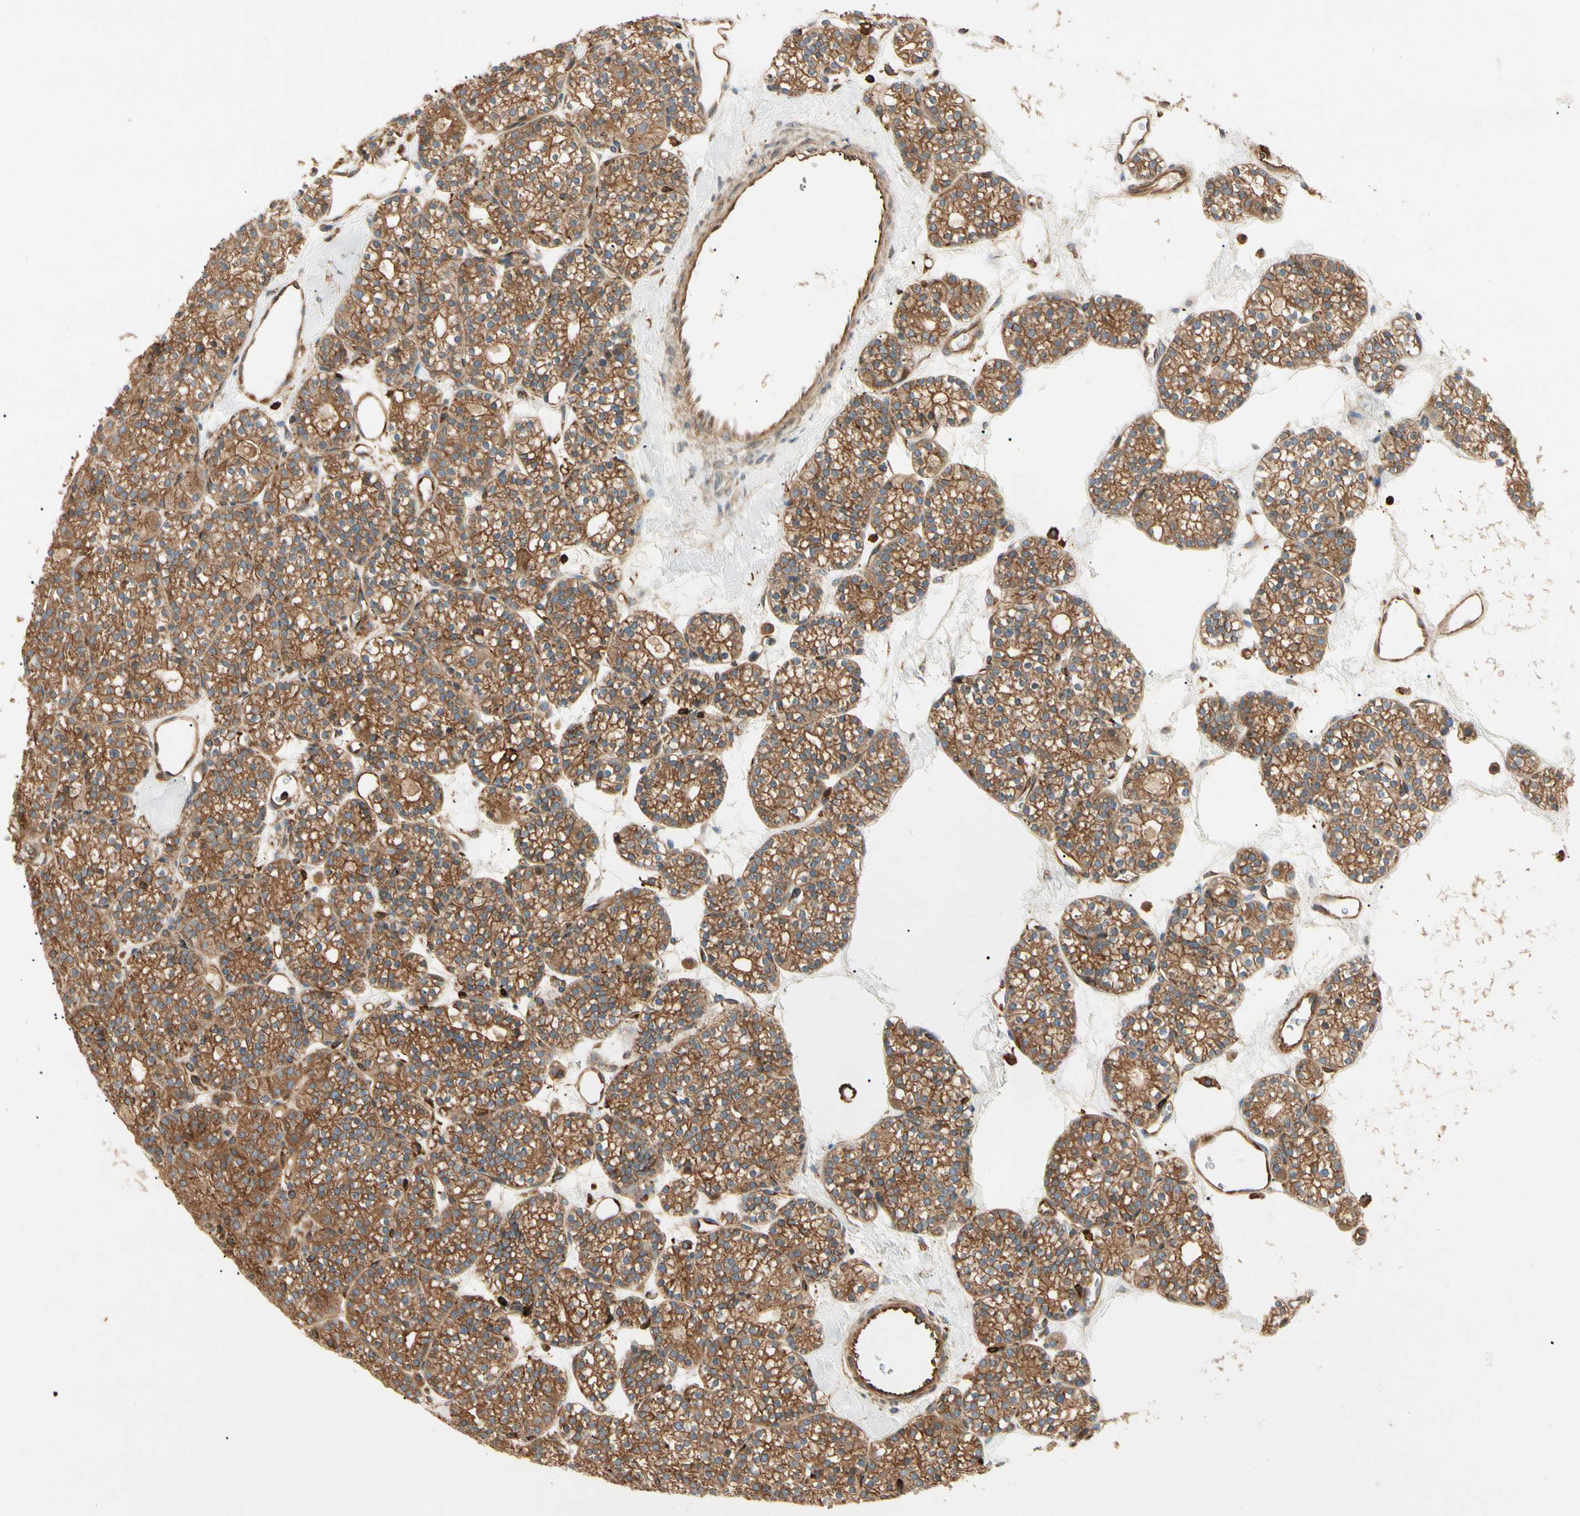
{"staining": {"intensity": "moderate", "quantity": ">75%", "location": "cytoplasmic/membranous"}, "tissue": "parathyroid gland", "cell_type": "Glandular cells", "image_type": "normal", "snomed": [{"axis": "morphology", "description": "Normal tissue, NOS"}, {"axis": "topography", "description": "Parathyroid gland"}], "caption": "Immunohistochemical staining of benign parathyroid gland exhibits medium levels of moderate cytoplasmic/membranous staining in about >75% of glandular cells. The protein is shown in brown color, while the nuclei are stained blue.", "gene": "ARPC2", "patient": {"sex": "female", "age": 64}}